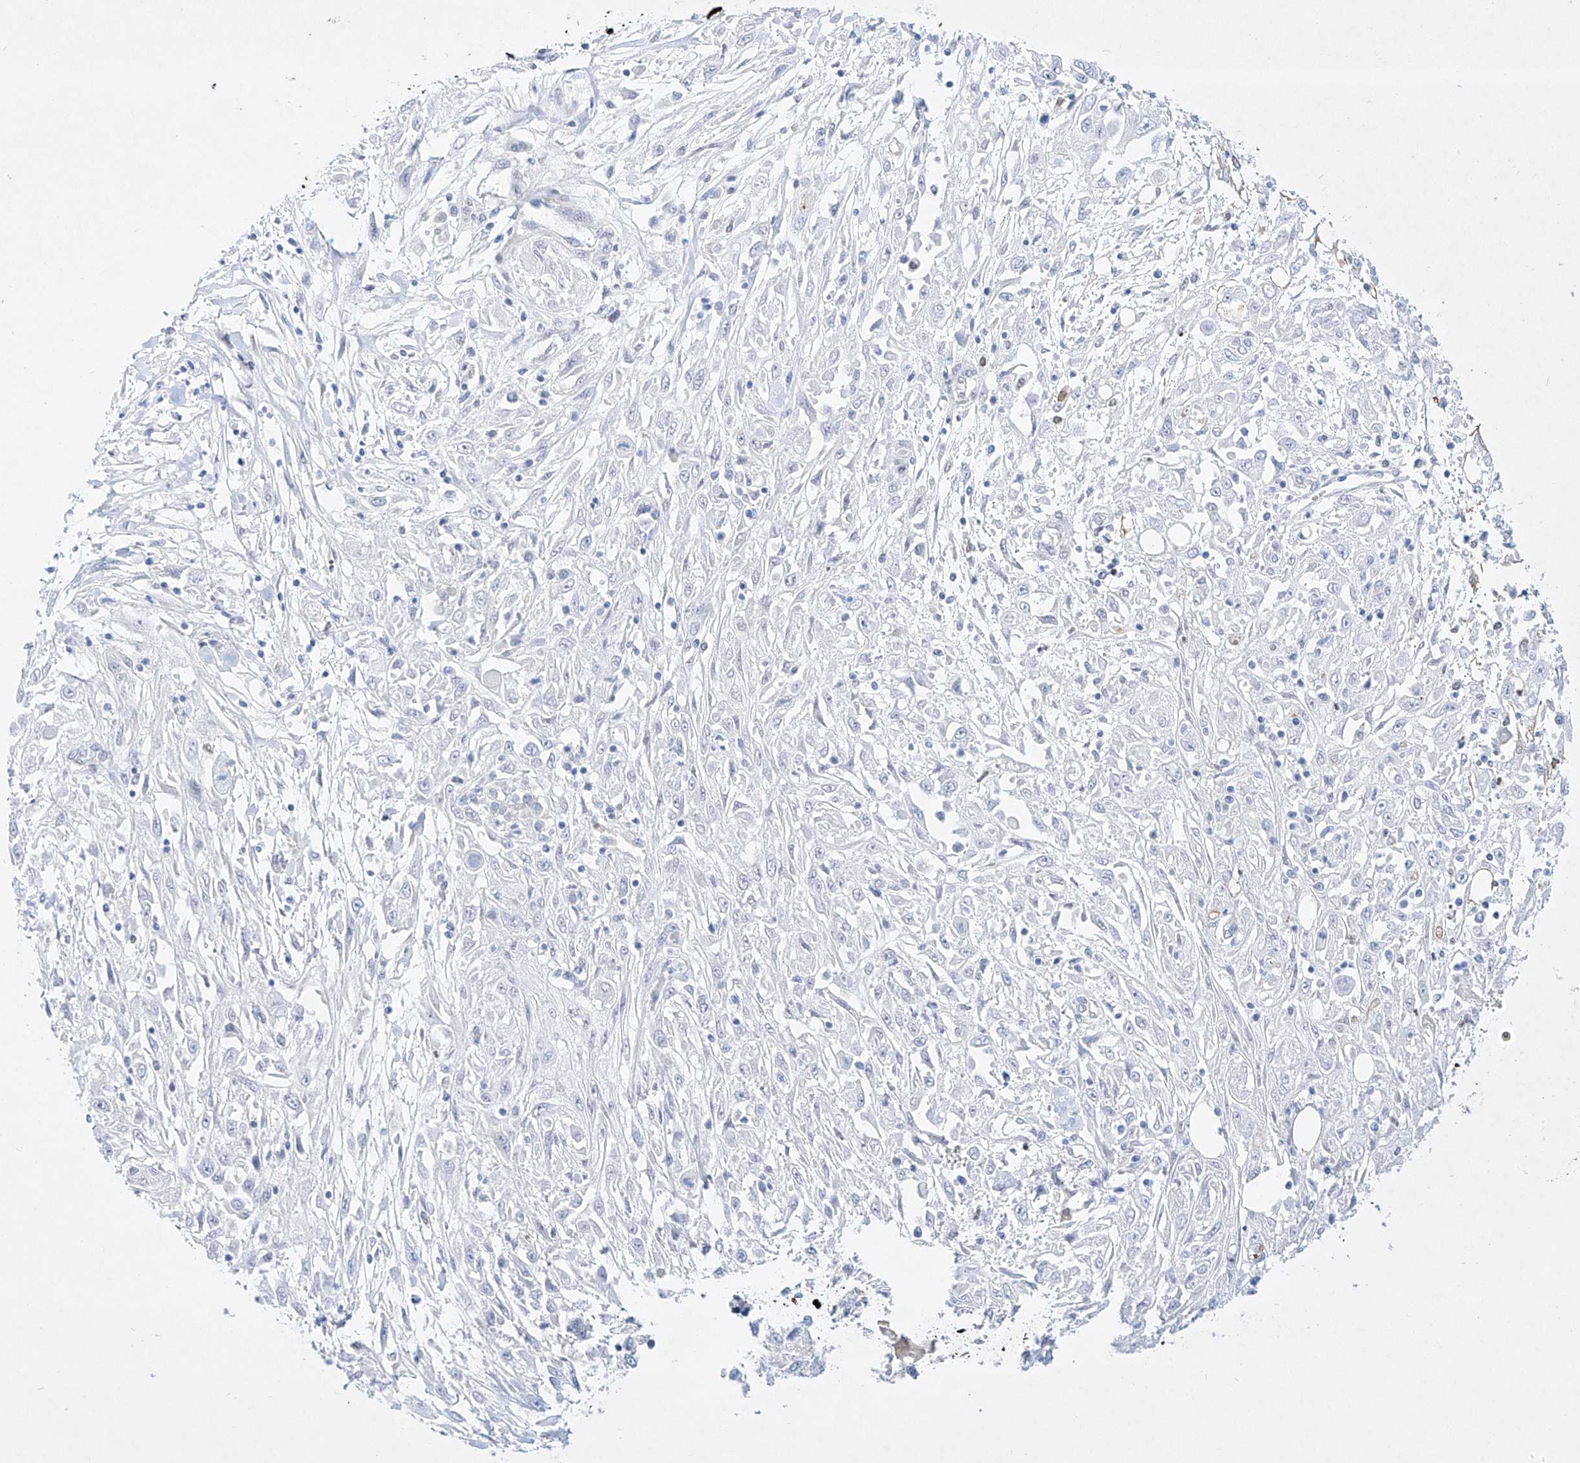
{"staining": {"intensity": "negative", "quantity": "none", "location": "none"}, "tissue": "skin cancer", "cell_type": "Tumor cells", "image_type": "cancer", "snomed": [{"axis": "morphology", "description": "Squamous cell carcinoma, NOS"}, {"axis": "morphology", "description": "Squamous cell carcinoma, metastatic, NOS"}, {"axis": "topography", "description": "Skin"}, {"axis": "topography", "description": "Lymph node"}], "caption": "The histopathology image reveals no staining of tumor cells in skin cancer.", "gene": "REEP2", "patient": {"sex": "male", "age": 75}}